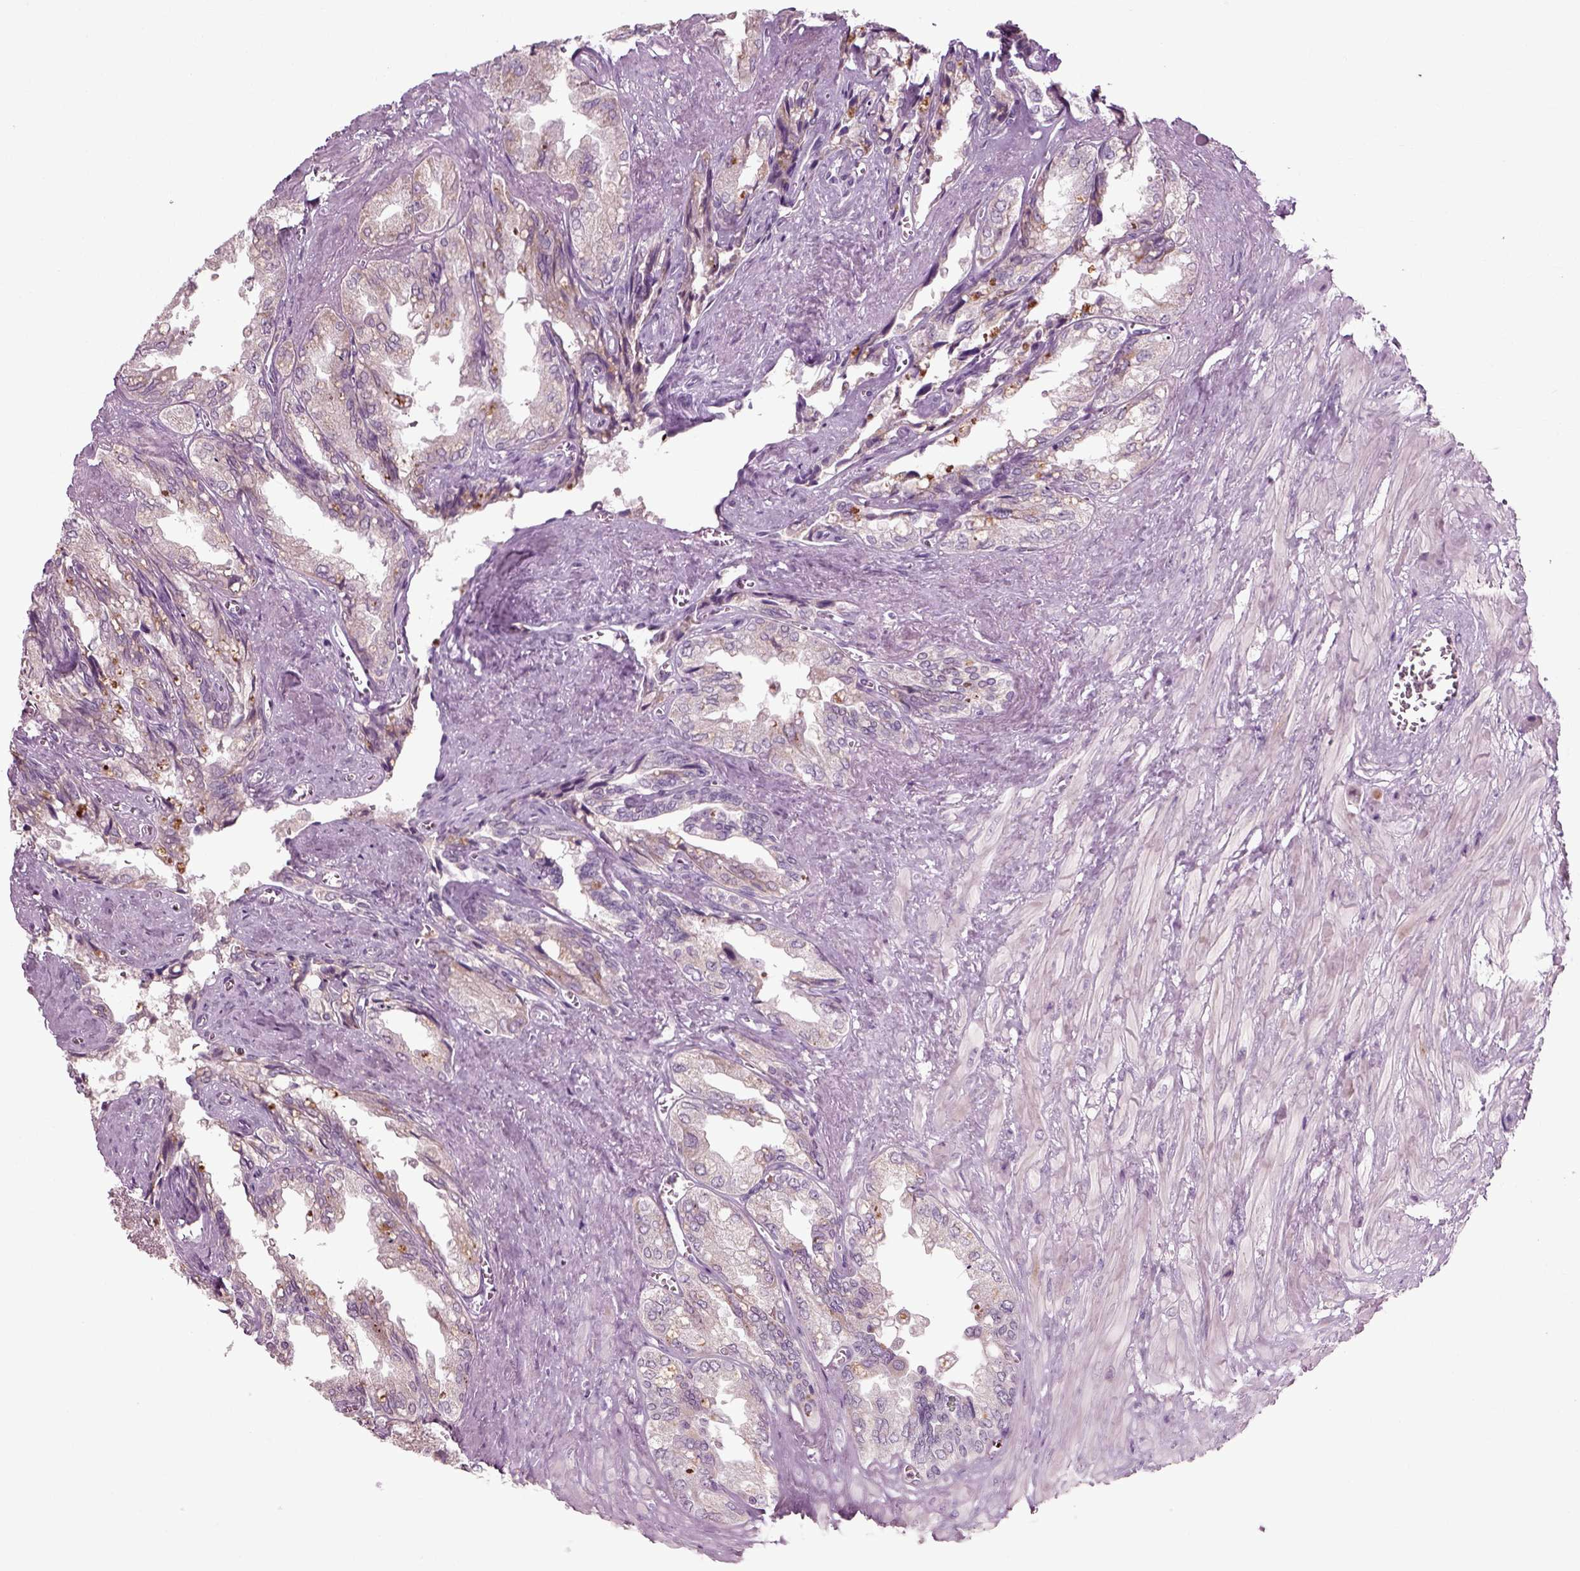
{"staining": {"intensity": "weak", "quantity": "<25%", "location": "cytoplasmic/membranous"}, "tissue": "seminal vesicle", "cell_type": "Glandular cells", "image_type": "normal", "snomed": [{"axis": "morphology", "description": "Normal tissue, NOS"}, {"axis": "topography", "description": "Seminal veicle"}], "caption": "Immunohistochemistry photomicrograph of benign human seminal vesicle stained for a protein (brown), which displays no positivity in glandular cells. (DAB (3,3'-diaminobenzidine) immunohistochemistry (IHC) visualized using brightfield microscopy, high magnification).", "gene": "RND2", "patient": {"sex": "male", "age": 67}}